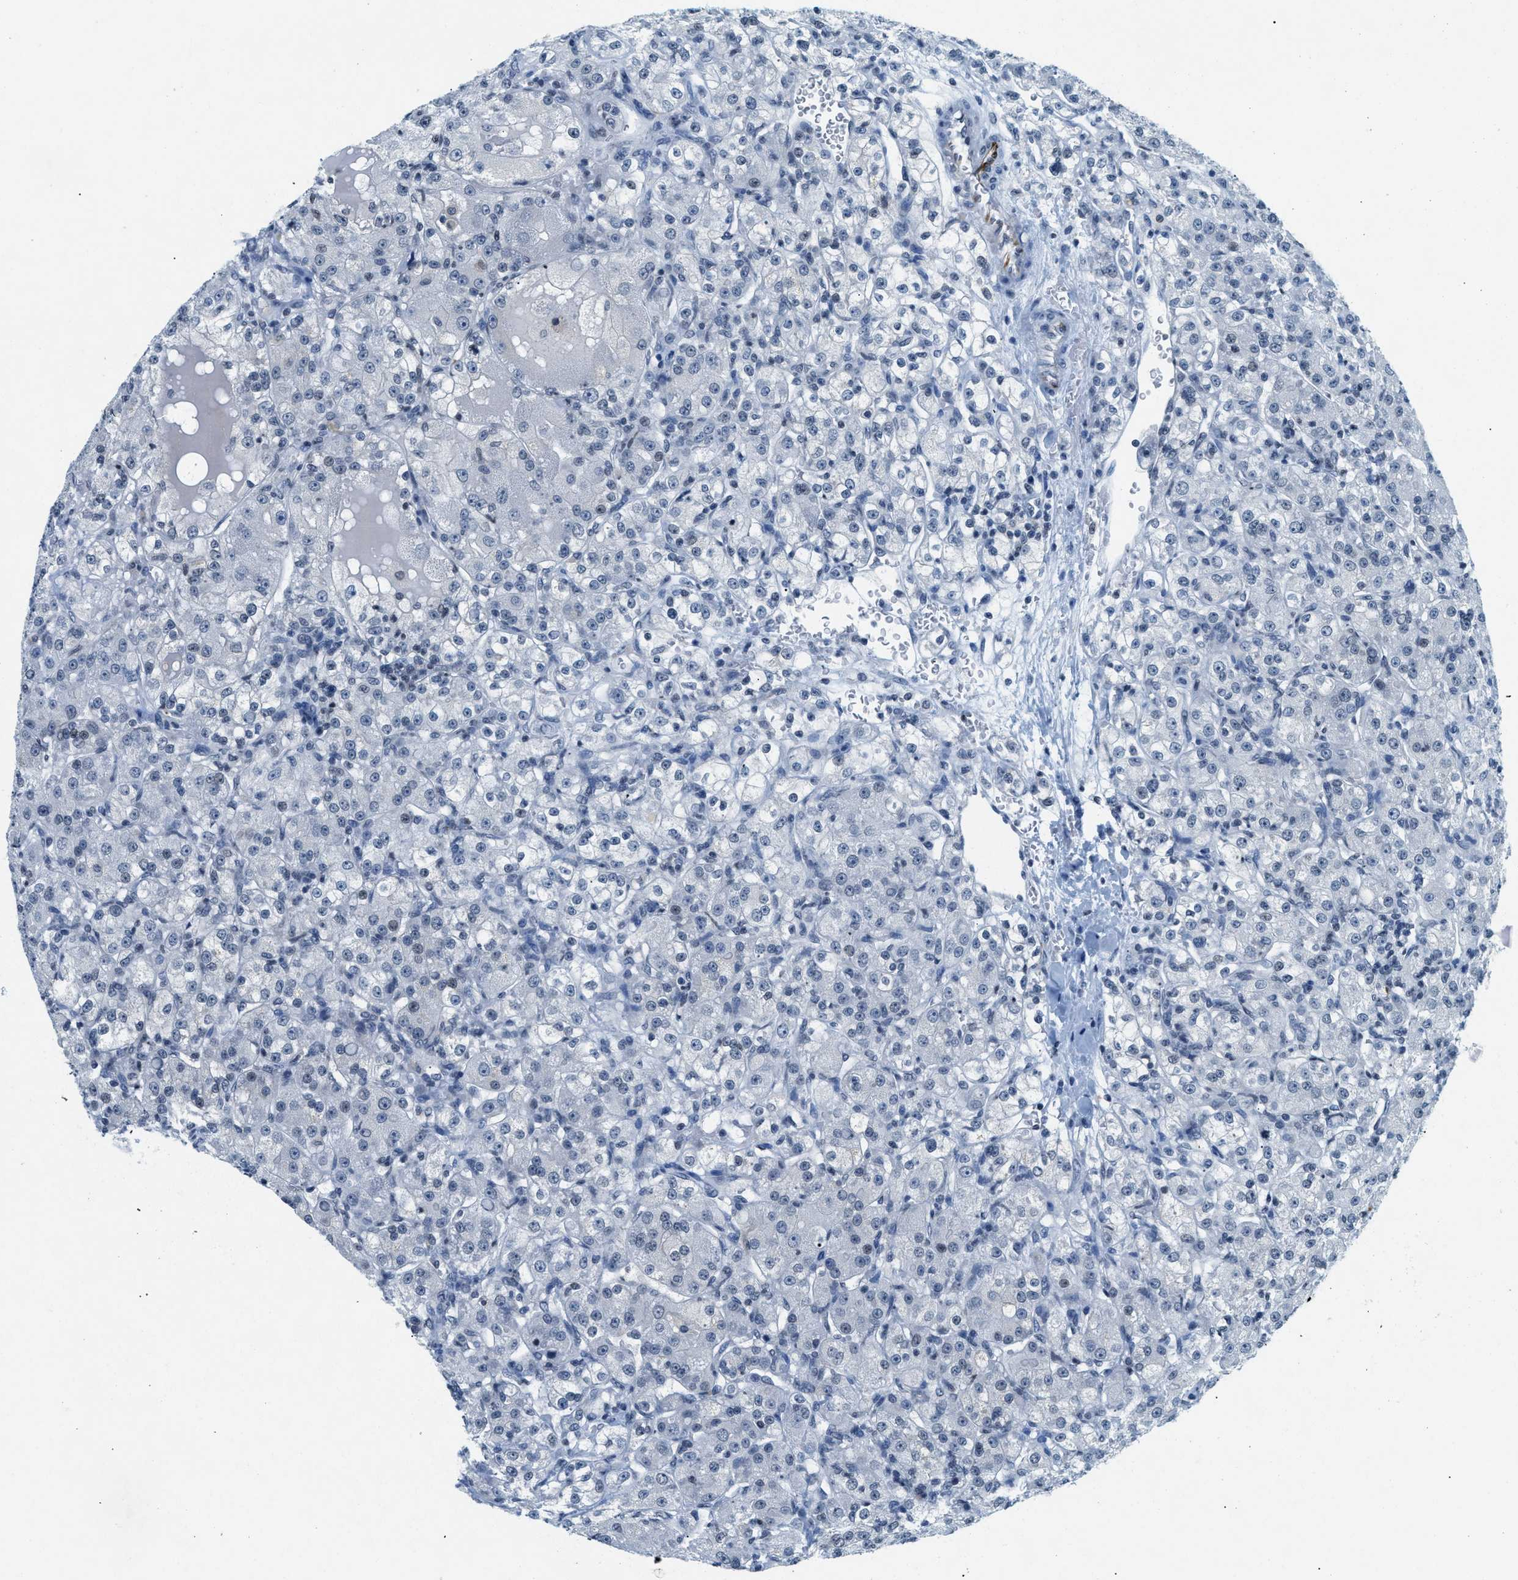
{"staining": {"intensity": "negative", "quantity": "none", "location": "none"}, "tissue": "renal cancer", "cell_type": "Tumor cells", "image_type": "cancer", "snomed": [{"axis": "morphology", "description": "Normal tissue, NOS"}, {"axis": "morphology", "description": "Adenocarcinoma, NOS"}, {"axis": "topography", "description": "Kidney"}], "caption": "A histopathology image of renal adenocarcinoma stained for a protein demonstrates no brown staining in tumor cells.", "gene": "UVRAG", "patient": {"sex": "male", "age": 61}}